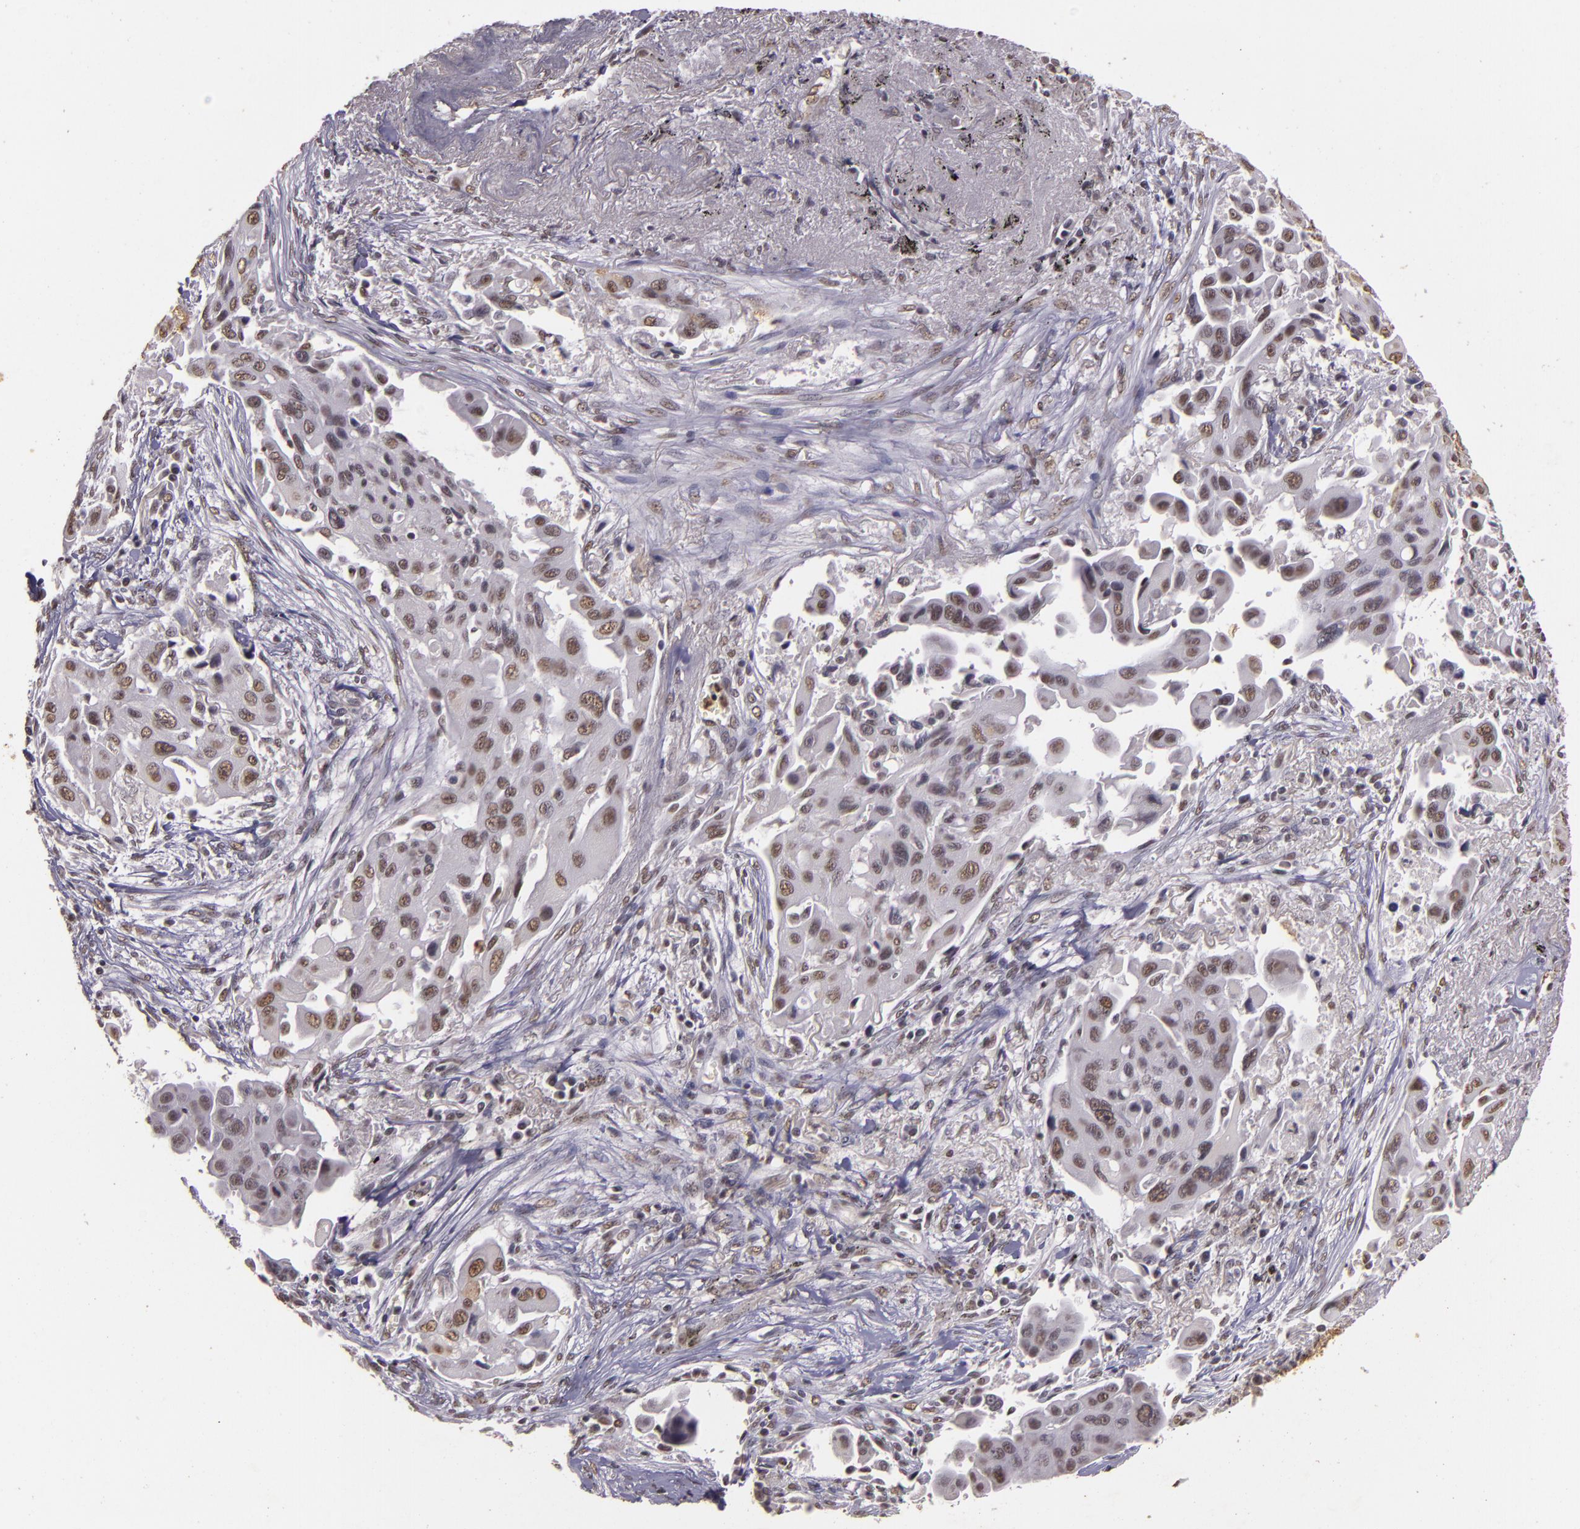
{"staining": {"intensity": "weak", "quantity": "25%-75%", "location": "nuclear"}, "tissue": "lung cancer", "cell_type": "Tumor cells", "image_type": "cancer", "snomed": [{"axis": "morphology", "description": "Adenocarcinoma, NOS"}, {"axis": "topography", "description": "Lung"}], "caption": "Immunohistochemistry histopathology image of neoplastic tissue: human lung adenocarcinoma stained using immunohistochemistry displays low levels of weak protein expression localized specifically in the nuclear of tumor cells, appearing as a nuclear brown color.", "gene": "CBX3", "patient": {"sex": "male", "age": 68}}